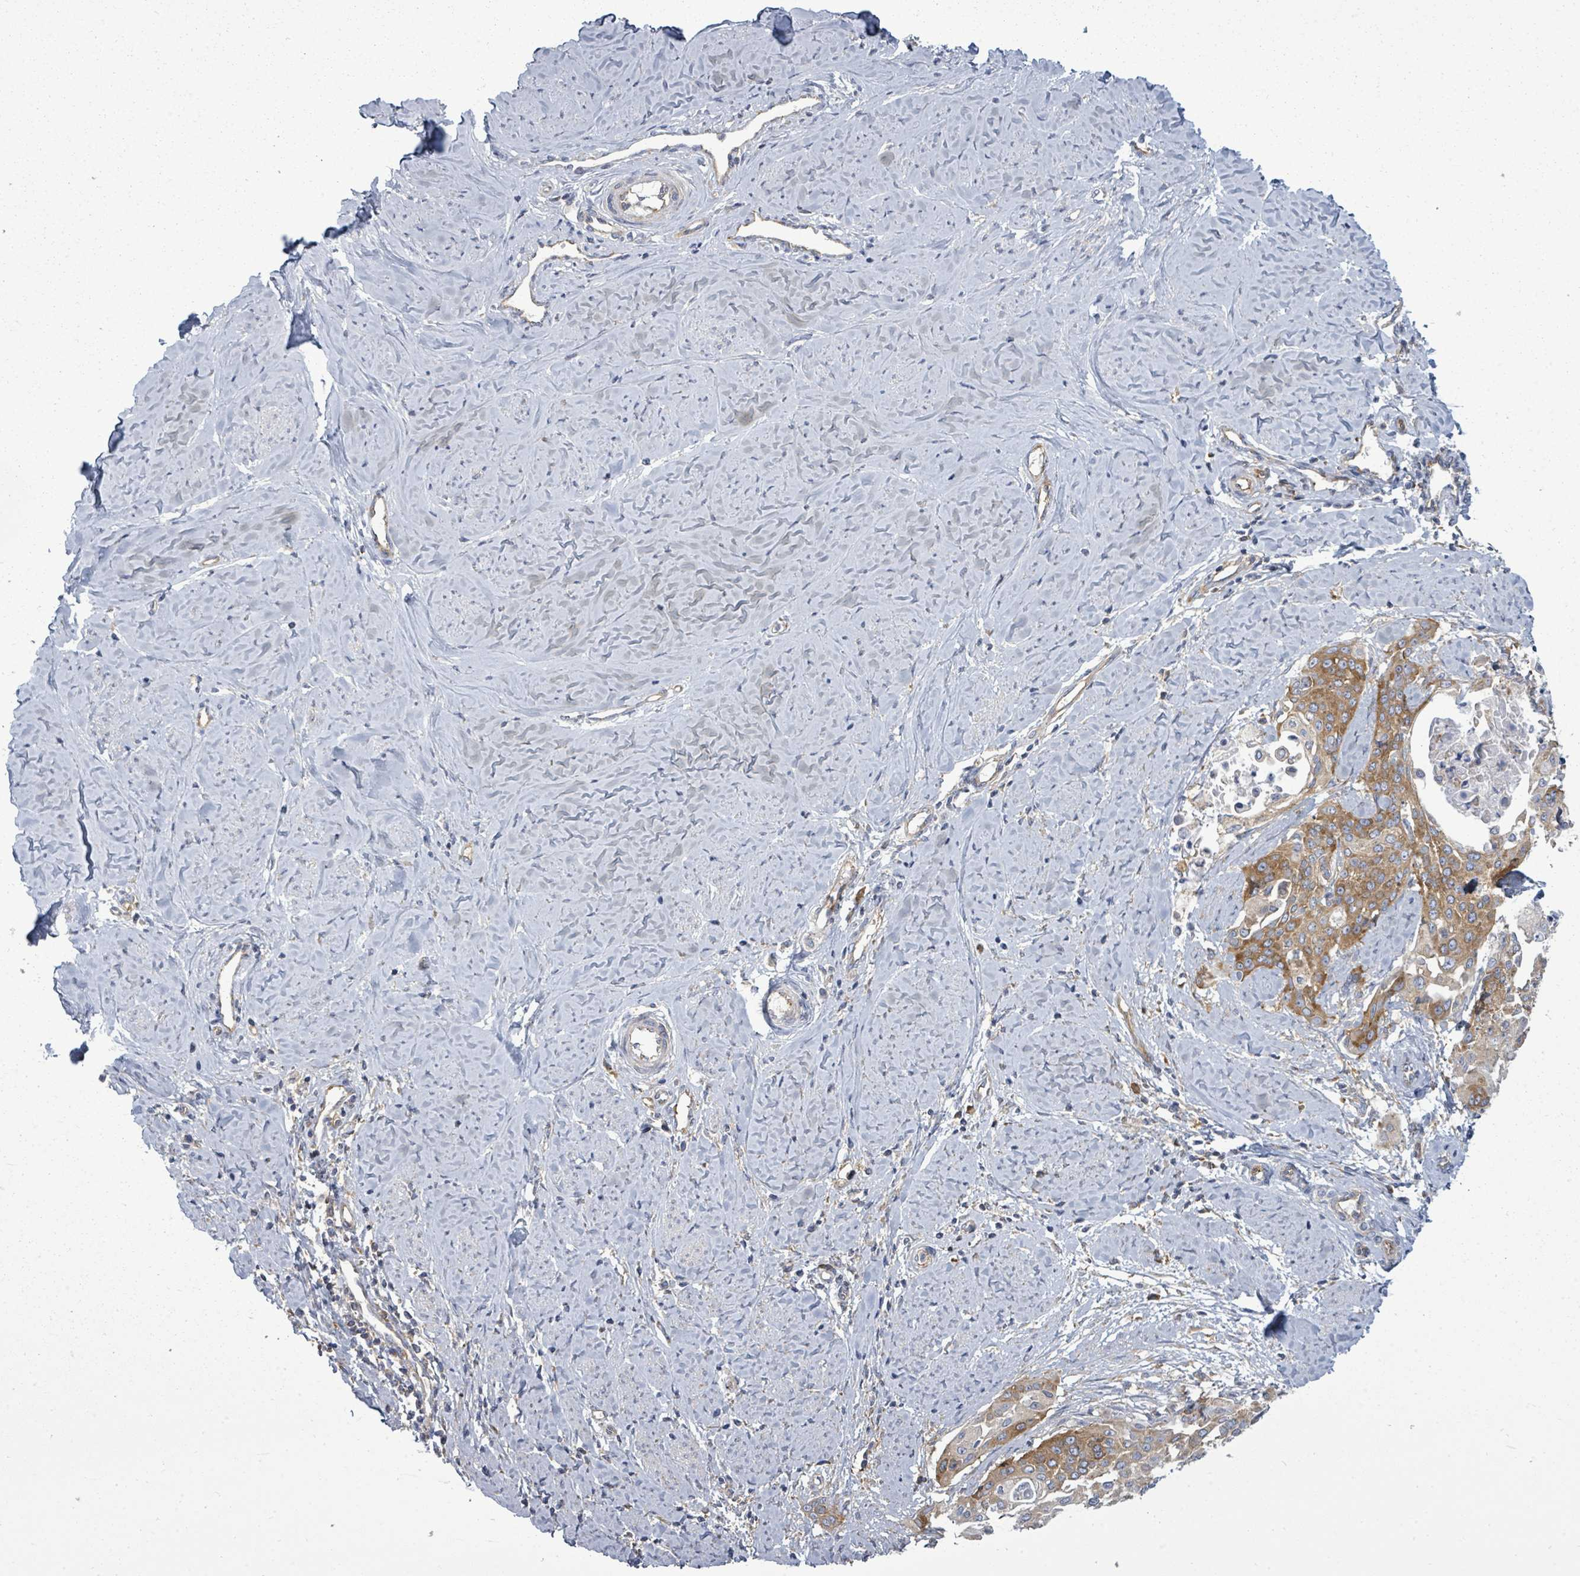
{"staining": {"intensity": "moderate", "quantity": ">75%", "location": "cytoplasmic/membranous"}, "tissue": "cervical cancer", "cell_type": "Tumor cells", "image_type": "cancer", "snomed": [{"axis": "morphology", "description": "Squamous cell carcinoma, NOS"}, {"axis": "topography", "description": "Cervix"}], "caption": "There is medium levels of moderate cytoplasmic/membranous expression in tumor cells of squamous cell carcinoma (cervical), as demonstrated by immunohistochemical staining (brown color).", "gene": "EIF3C", "patient": {"sex": "female", "age": 44}}